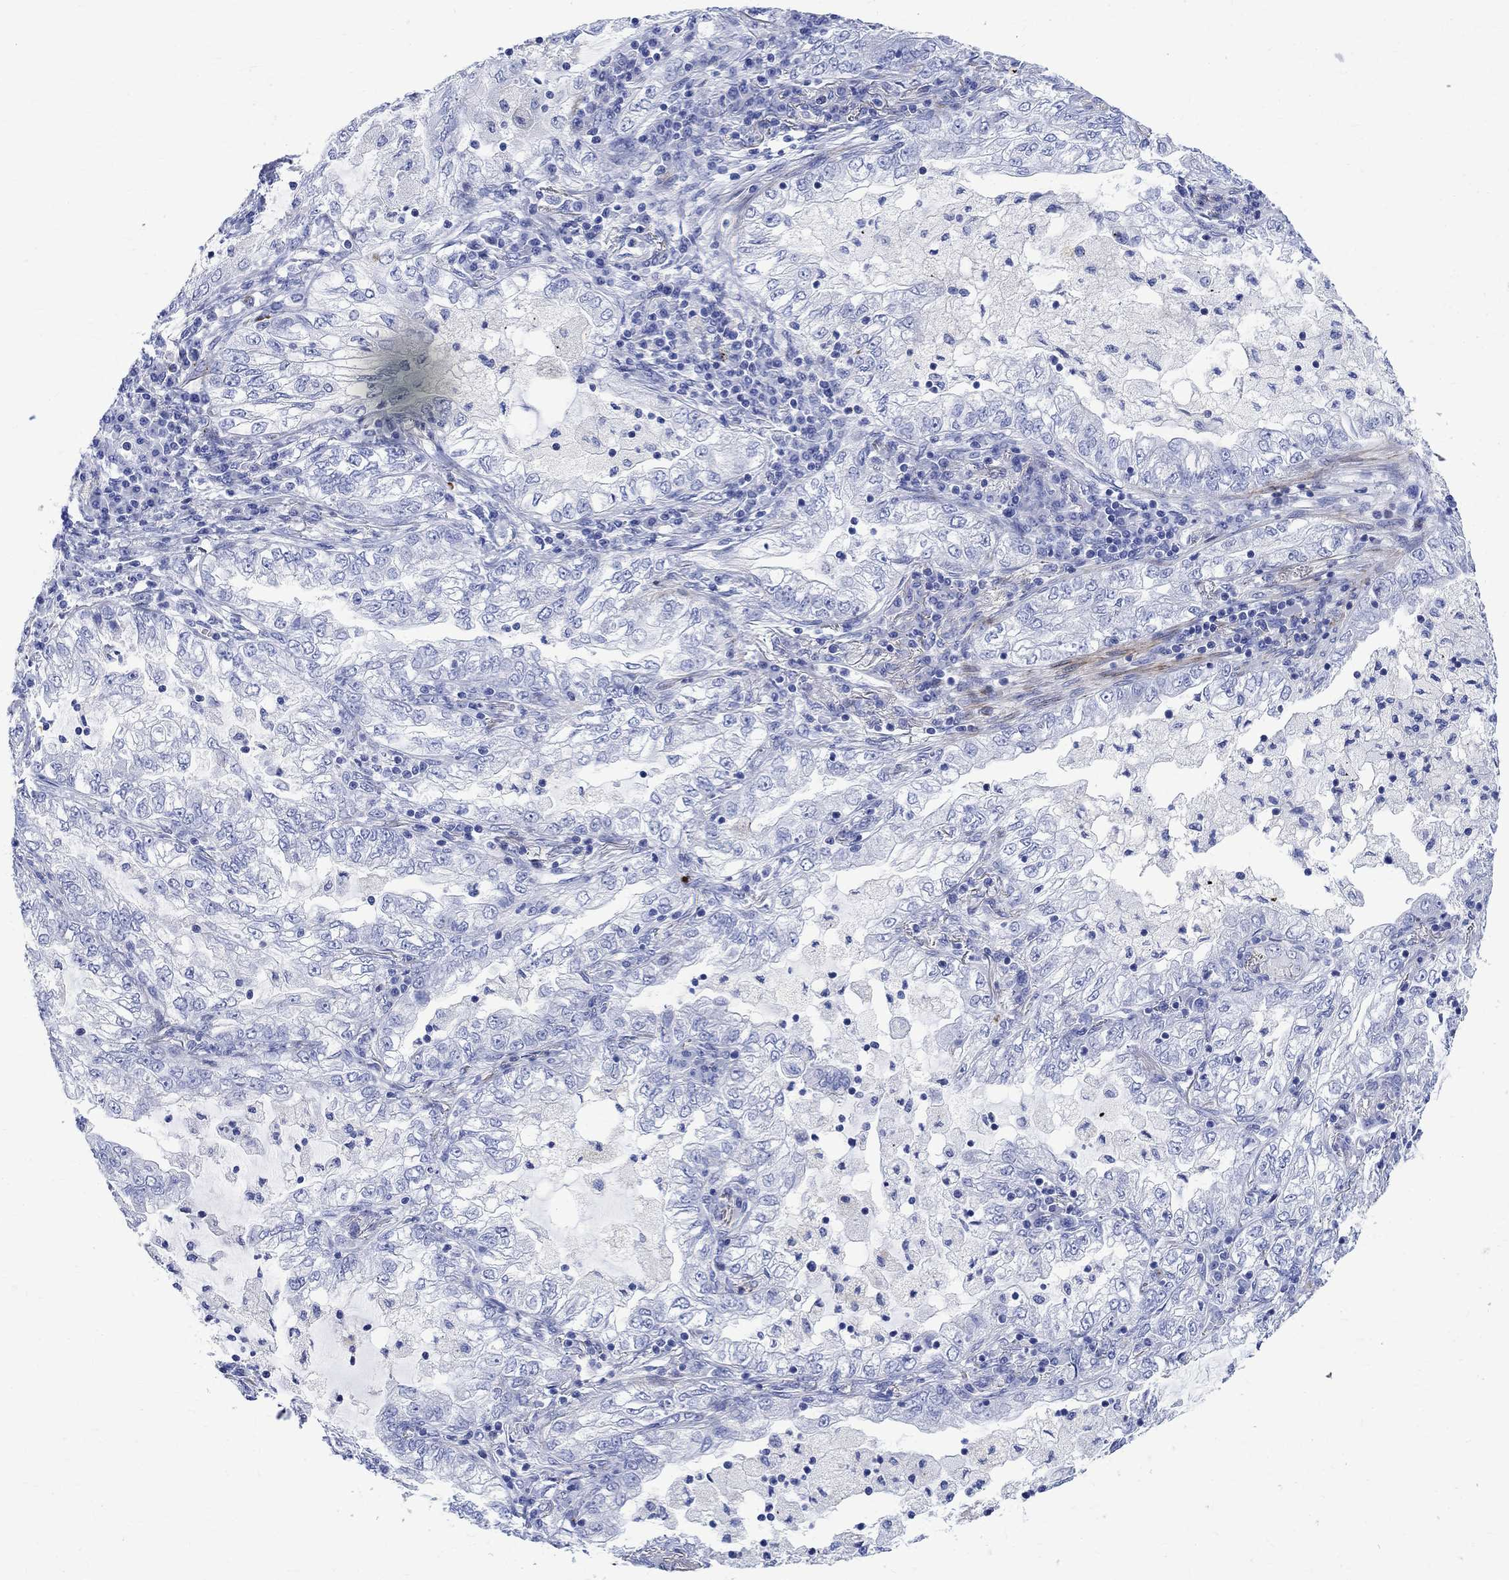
{"staining": {"intensity": "negative", "quantity": "none", "location": "none"}, "tissue": "lung cancer", "cell_type": "Tumor cells", "image_type": "cancer", "snomed": [{"axis": "morphology", "description": "Adenocarcinoma, NOS"}, {"axis": "topography", "description": "Lung"}], "caption": "An immunohistochemistry image of lung adenocarcinoma is shown. There is no staining in tumor cells of lung adenocarcinoma. (Stains: DAB immunohistochemistry (IHC) with hematoxylin counter stain, Microscopy: brightfield microscopy at high magnification).", "gene": "PARVB", "patient": {"sex": "female", "age": 73}}